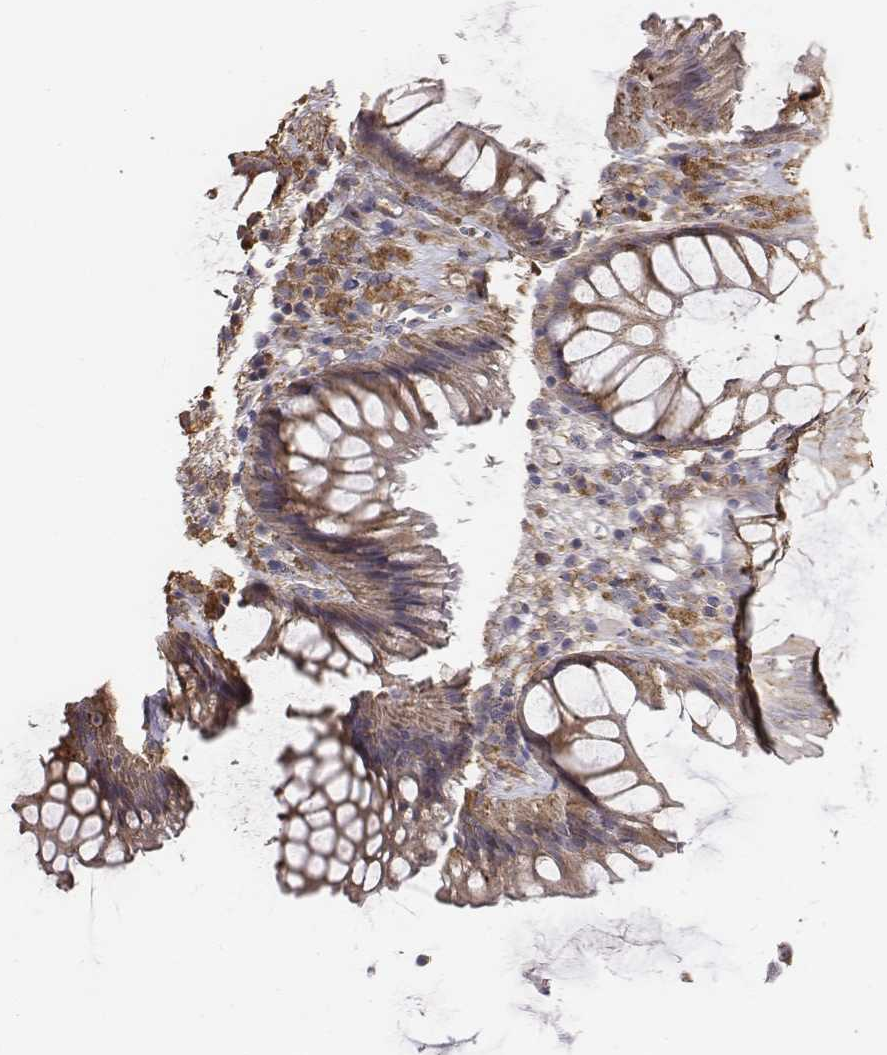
{"staining": {"intensity": "strong", "quantity": ">75%", "location": "cytoplasmic/membranous"}, "tissue": "rectum", "cell_type": "Glandular cells", "image_type": "normal", "snomed": [{"axis": "morphology", "description": "Normal tissue, NOS"}, {"axis": "topography", "description": "Smooth muscle"}, {"axis": "topography", "description": "Rectum"}], "caption": "Protein staining exhibits strong cytoplasmic/membranous positivity in approximately >75% of glandular cells in benign rectum.", "gene": "AP1B1", "patient": {"sex": "male", "age": 53}}